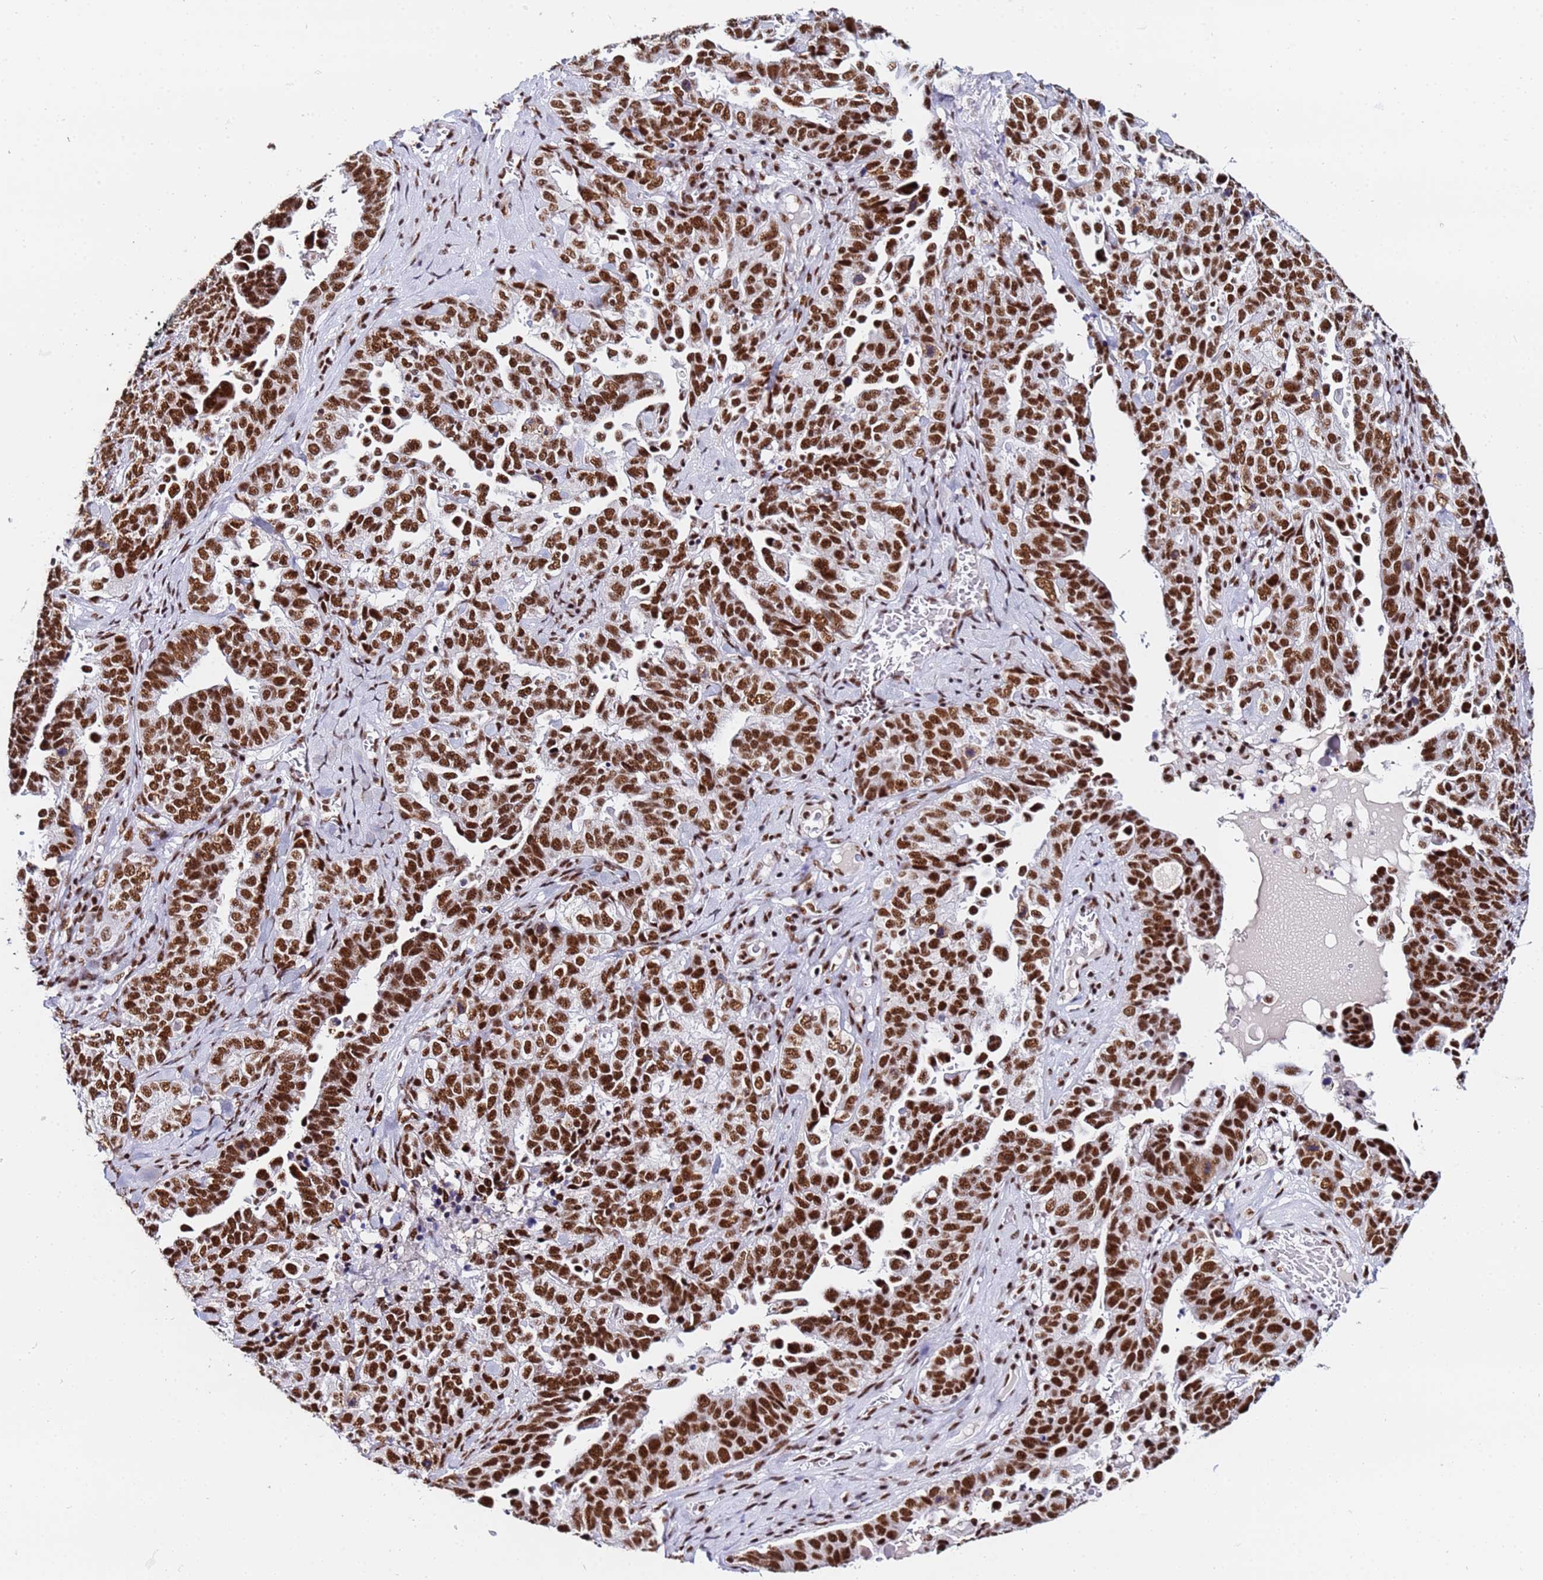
{"staining": {"intensity": "strong", "quantity": ">75%", "location": "nuclear"}, "tissue": "ovarian cancer", "cell_type": "Tumor cells", "image_type": "cancer", "snomed": [{"axis": "morphology", "description": "Carcinoma, endometroid"}, {"axis": "topography", "description": "Ovary"}], "caption": "This image demonstrates ovarian endometroid carcinoma stained with immunohistochemistry to label a protein in brown. The nuclear of tumor cells show strong positivity for the protein. Nuclei are counter-stained blue.", "gene": "SNRPA1", "patient": {"sex": "female", "age": 62}}